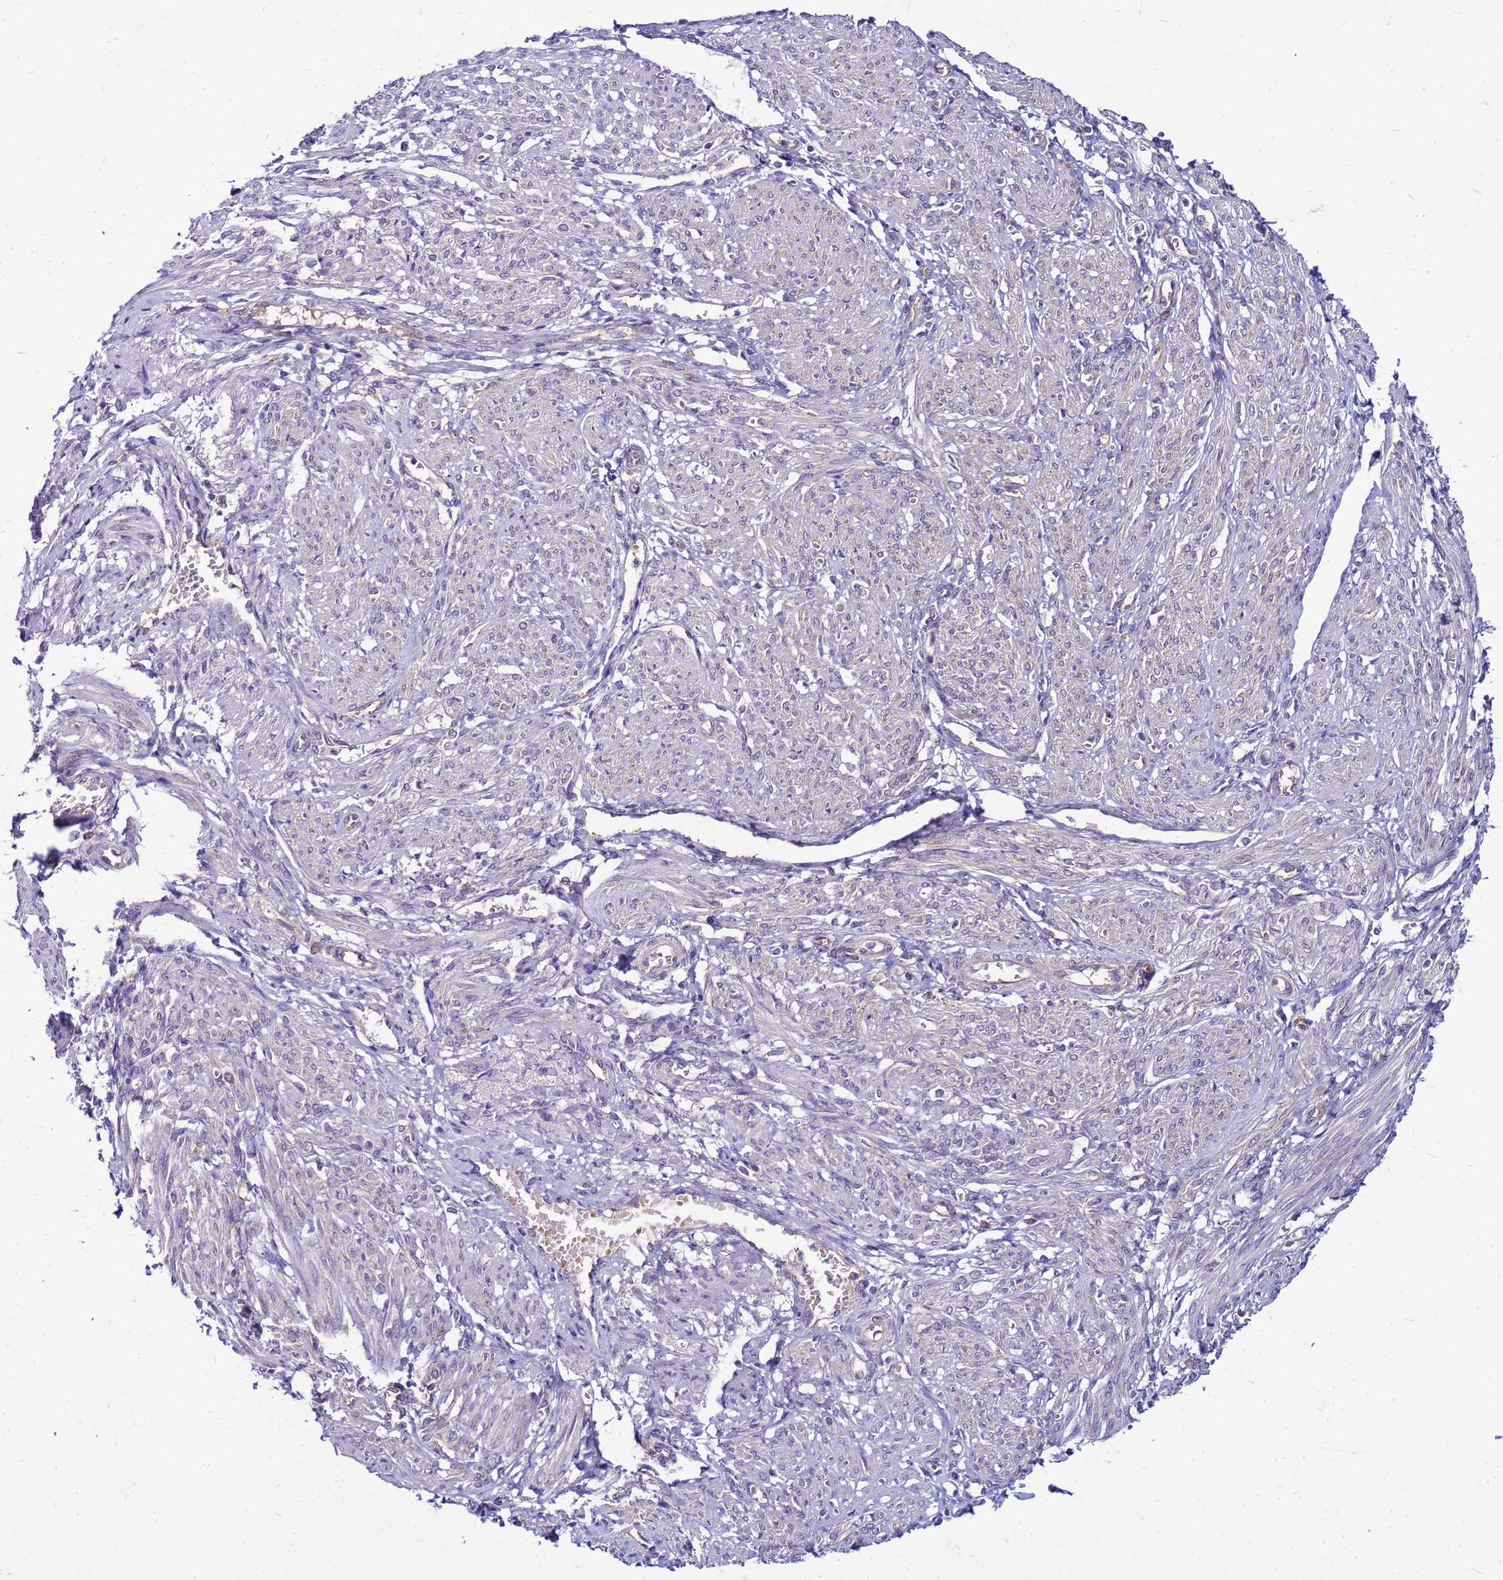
{"staining": {"intensity": "negative", "quantity": "none", "location": "none"}, "tissue": "smooth muscle", "cell_type": "Smooth muscle cells", "image_type": "normal", "snomed": [{"axis": "morphology", "description": "Normal tissue, NOS"}, {"axis": "topography", "description": "Smooth muscle"}], "caption": "This is an IHC micrograph of benign smooth muscle. There is no expression in smooth muscle cells.", "gene": "PKD1", "patient": {"sex": "female", "age": 39}}